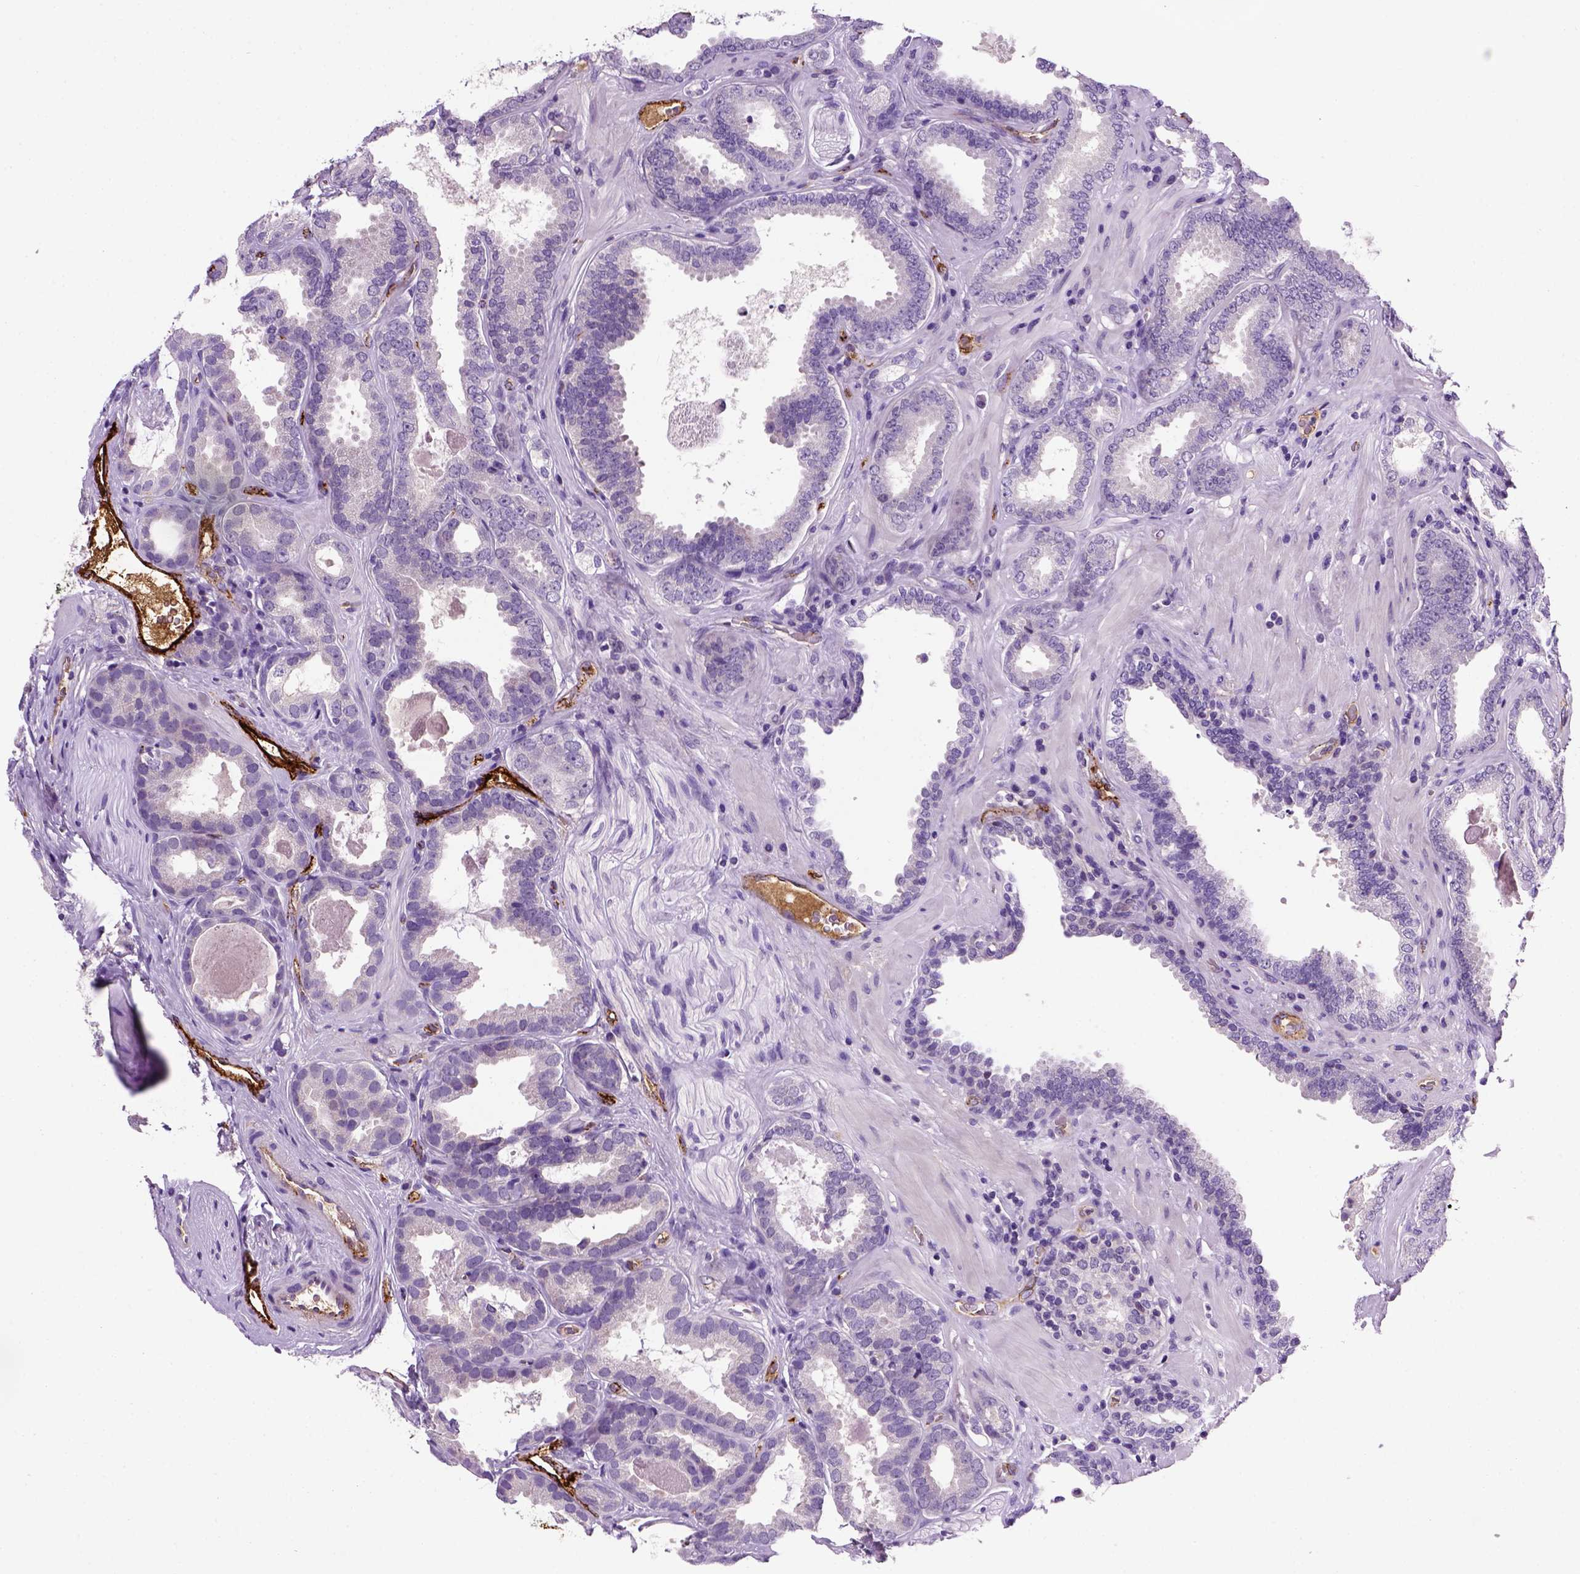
{"staining": {"intensity": "negative", "quantity": "none", "location": "none"}, "tissue": "prostate cancer", "cell_type": "Tumor cells", "image_type": "cancer", "snomed": [{"axis": "morphology", "description": "Adenocarcinoma, NOS"}, {"axis": "topography", "description": "Prostate"}], "caption": "Immunohistochemical staining of prostate cancer (adenocarcinoma) shows no significant positivity in tumor cells.", "gene": "VWF", "patient": {"sex": "male", "age": 64}}